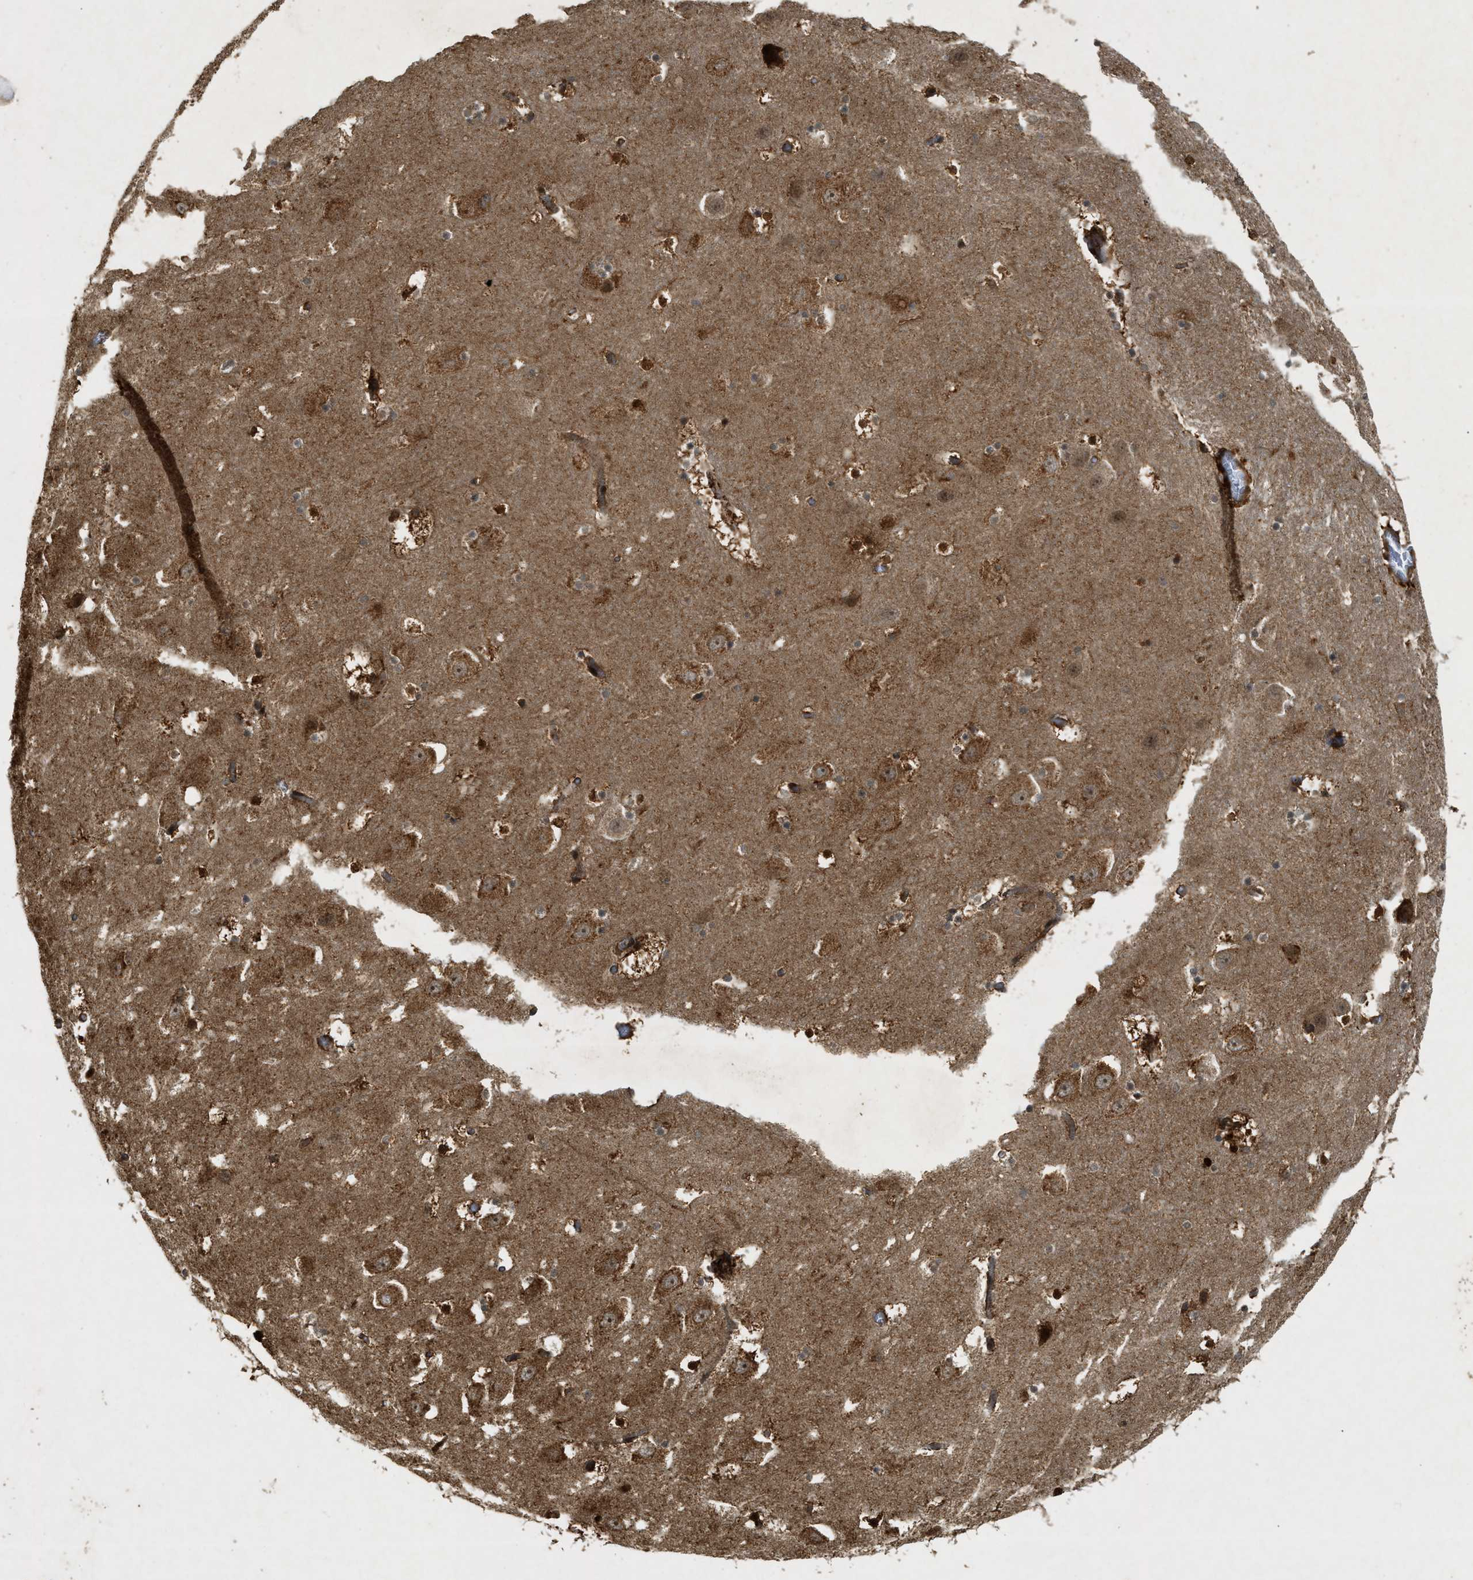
{"staining": {"intensity": "moderate", "quantity": "25%-75%", "location": "cytoplasmic/membranous,nuclear"}, "tissue": "hippocampus", "cell_type": "Glial cells", "image_type": "normal", "snomed": [{"axis": "morphology", "description": "Normal tissue, NOS"}, {"axis": "topography", "description": "Hippocampus"}], "caption": "This image shows immunohistochemistry staining of benign human hippocampus, with medium moderate cytoplasmic/membranous,nuclear positivity in about 25%-75% of glial cells.", "gene": "EIF2AK3", "patient": {"sex": "male", "age": 45}}